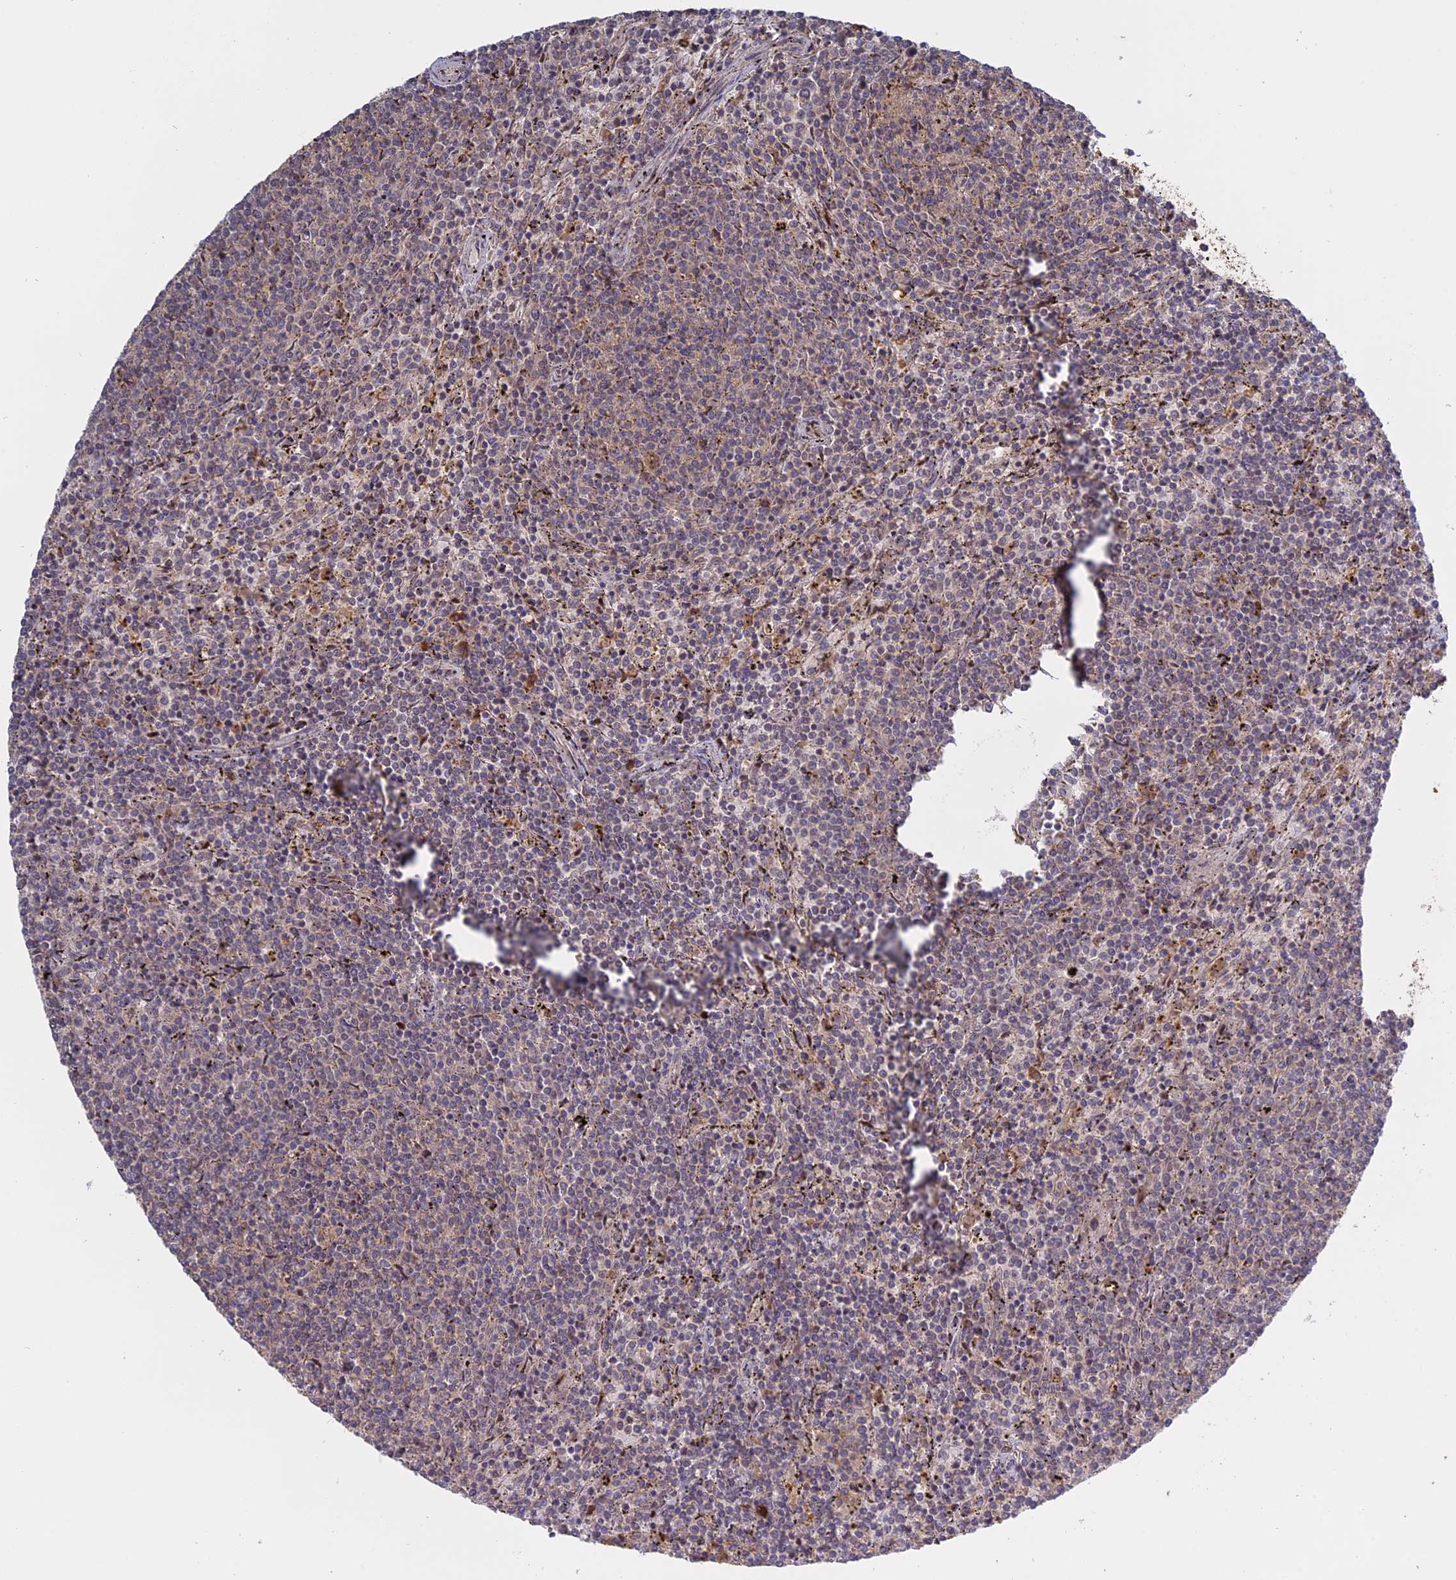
{"staining": {"intensity": "negative", "quantity": "none", "location": "none"}, "tissue": "lymphoma", "cell_type": "Tumor cells", "image_type": "cancer", "snomed": [{"axis": "morphology", "description": "Malignant lymphoma, non-Hodgkin's type, Low grade"}, {"axis": "topography", "description": "Spleen"}], "caption": "This is an immunohistochemistry image of lymphoma. There is no positivity in tumor cells.", "gene": "TMEM208", "patient": {"sex": "female", "age": 50}}